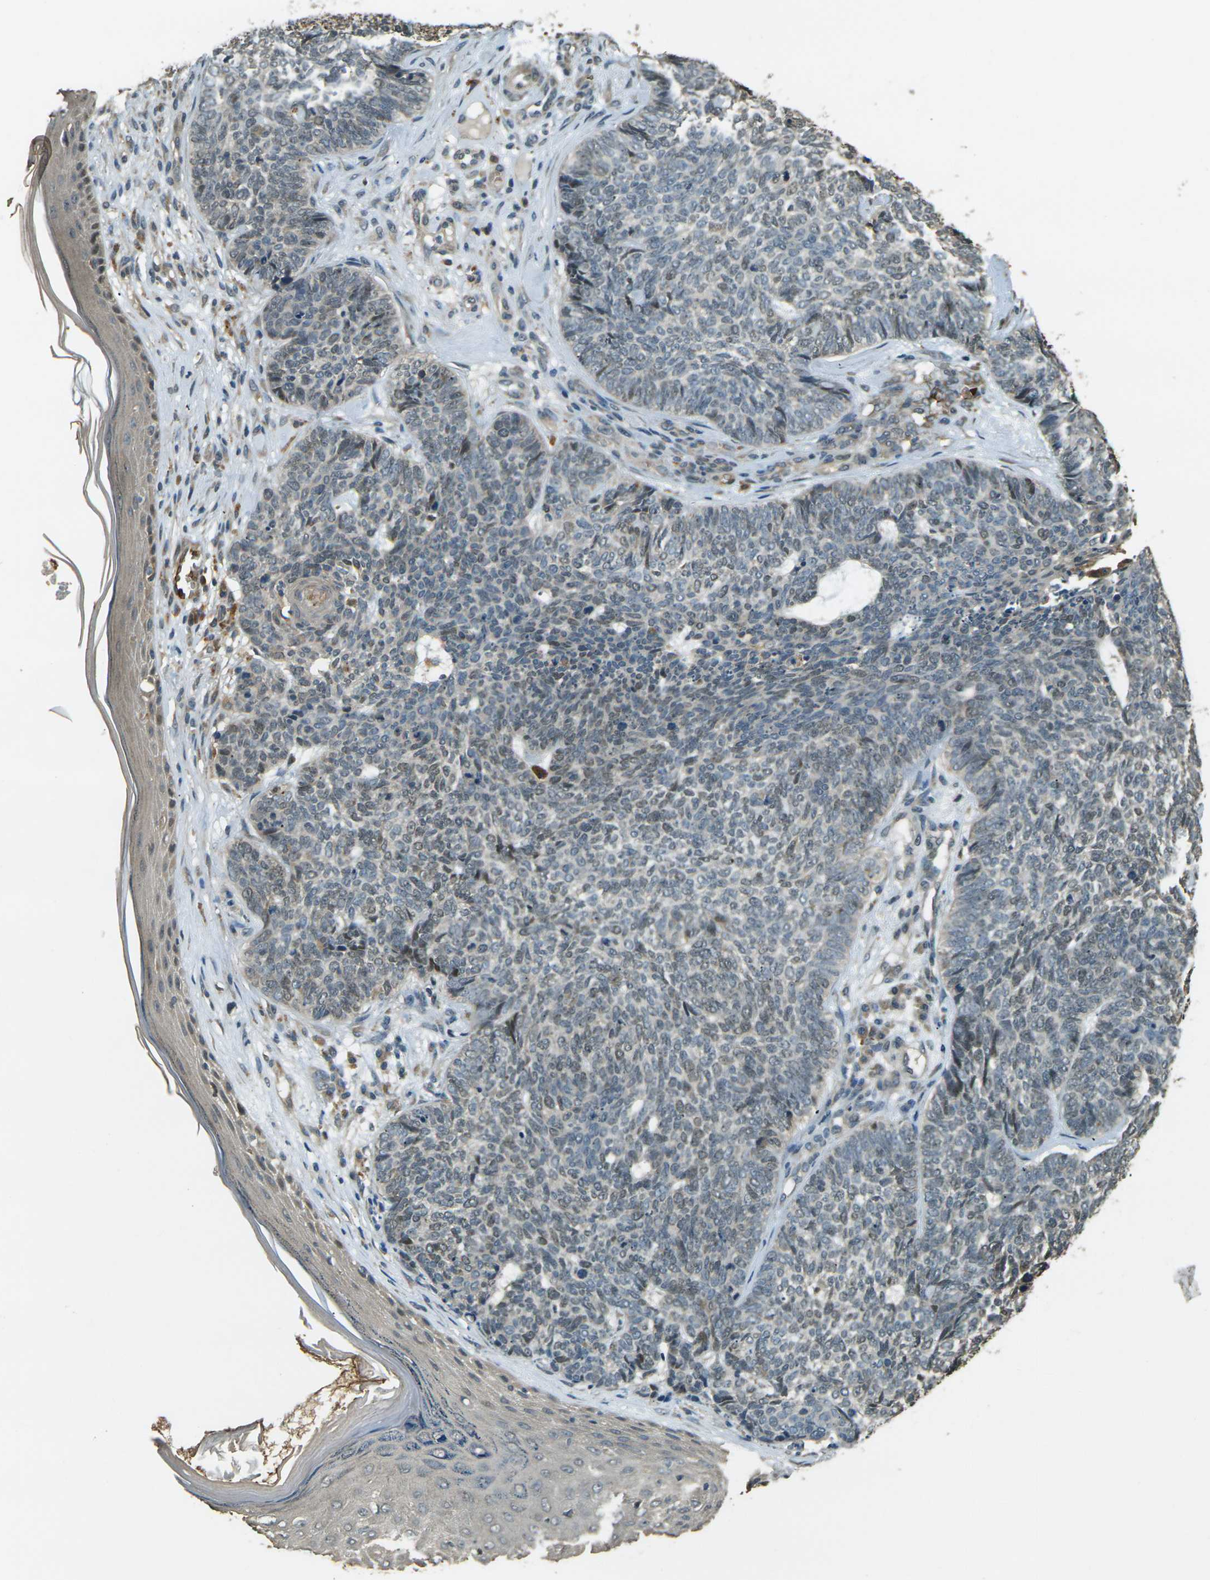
{"staining": {"intensity": "weak", "quantity": "<25%", "location": "nuclear"}, "tissue": "skin cancer", "cell_type": "Tumor cells", "image_type": "cancer", "snomed": [{"axis": "morphology", "description": "Basal cell carcinoma"}, {"axis": "topography", "description": "Skin"}], "caption": "Image shows no protein expression in tumor cells of skin cancer tissue.", "gene": "TOR1A", "patient": {"sex": "female", "age": 84}}